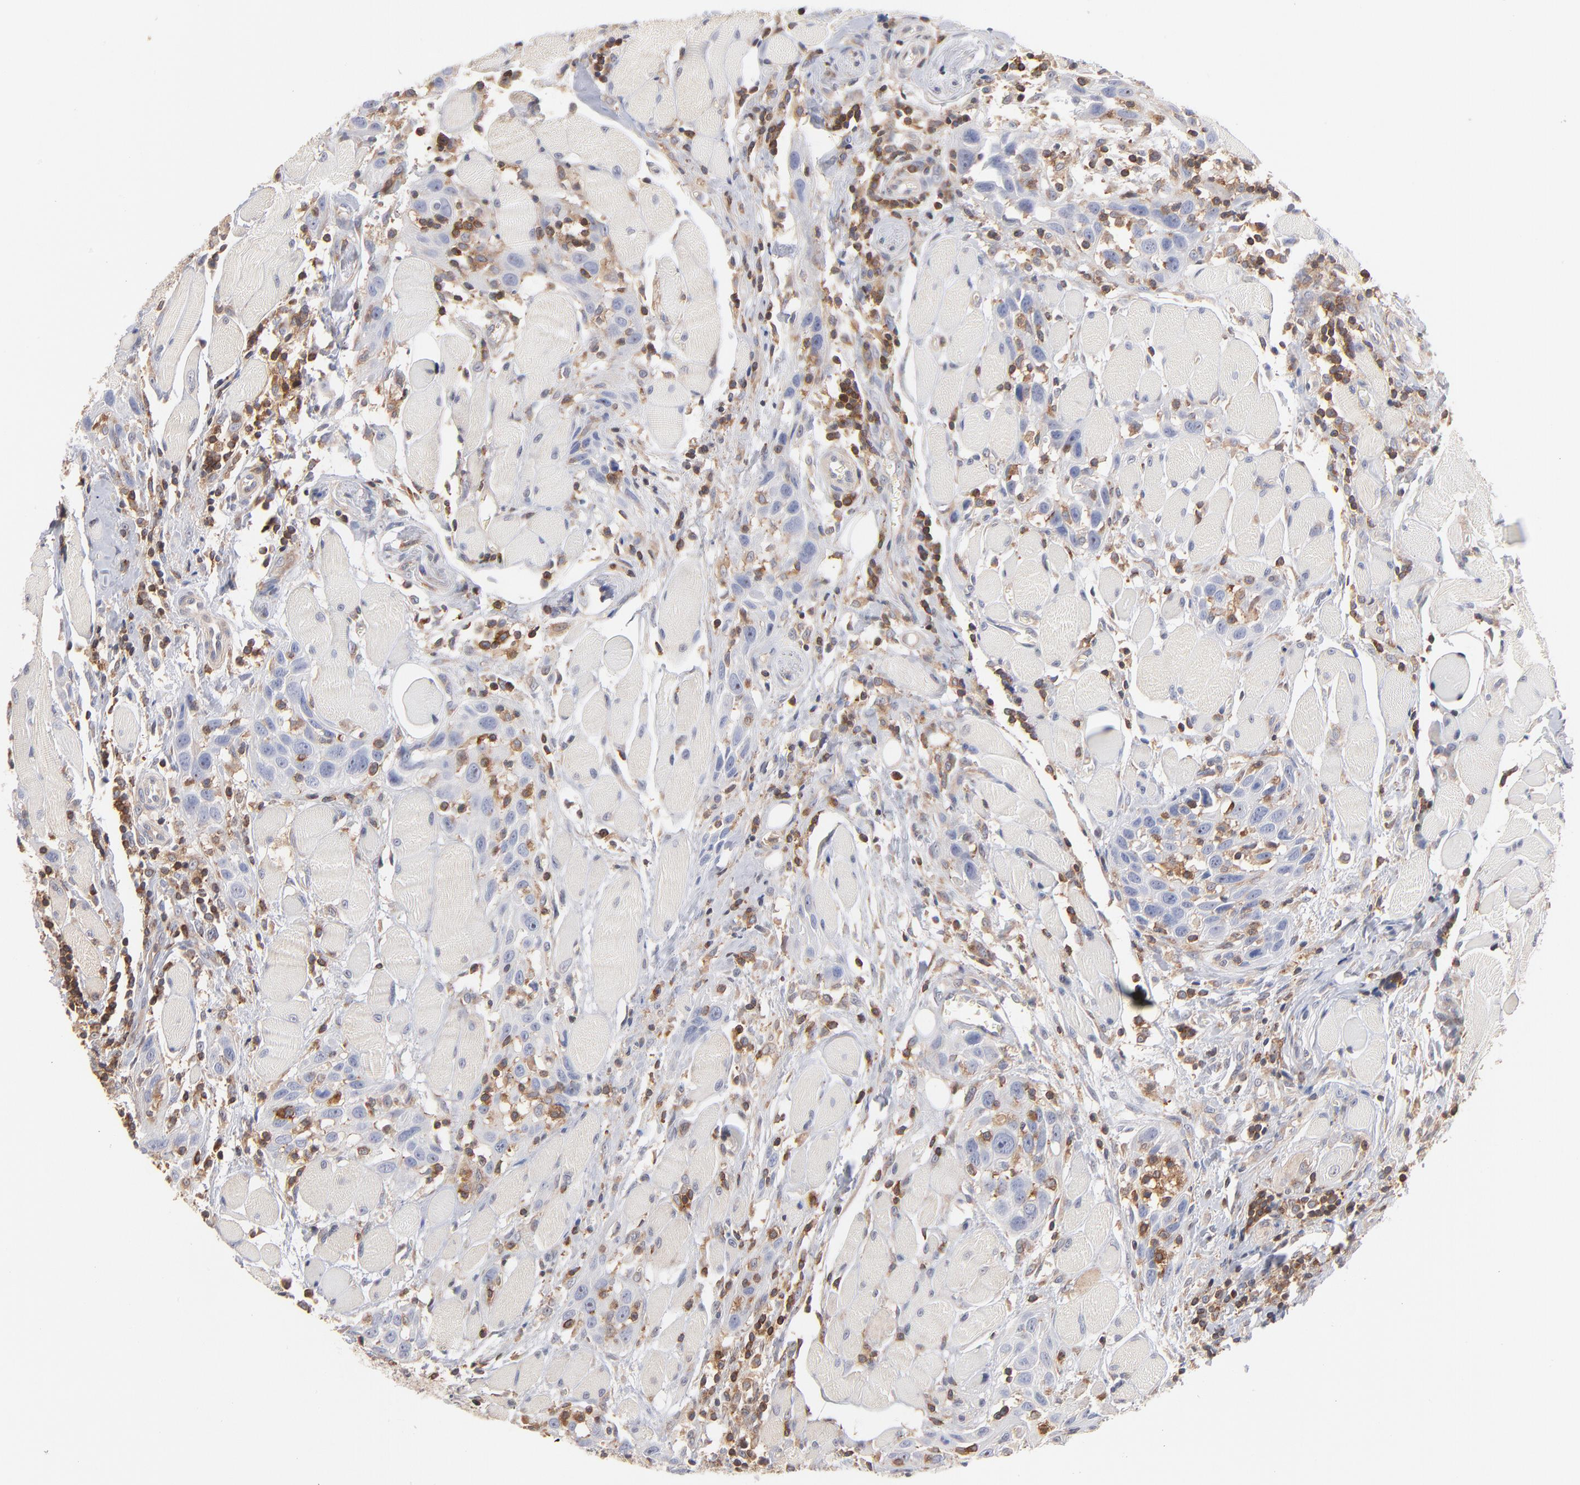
{"staining": {"intensity": "negative", "quantity": "none", "location": "none"}, "tissue": "head and neck cancer", "cell_type": "Tumor cells", "image_type": "cancer", "snomed": [{"axis": "morphology", "description": "Squamous cell carcinoma, NOS"}, {"axis": "topography", "description": "Oral tissue"}, {"axis": "topography", "description": "Head-Neck"}], "caption": "A high-resolution histopathology image shows immunohistochemistry staining of head and neck squamous cell carcinoma, which shows no significant staining in tumor cells. (DAB immunohistochemistry visualized using brightfield microscopy, high magnification).", "gene": "WIPF1", "patient": {"sex": "female", "age": 50}}